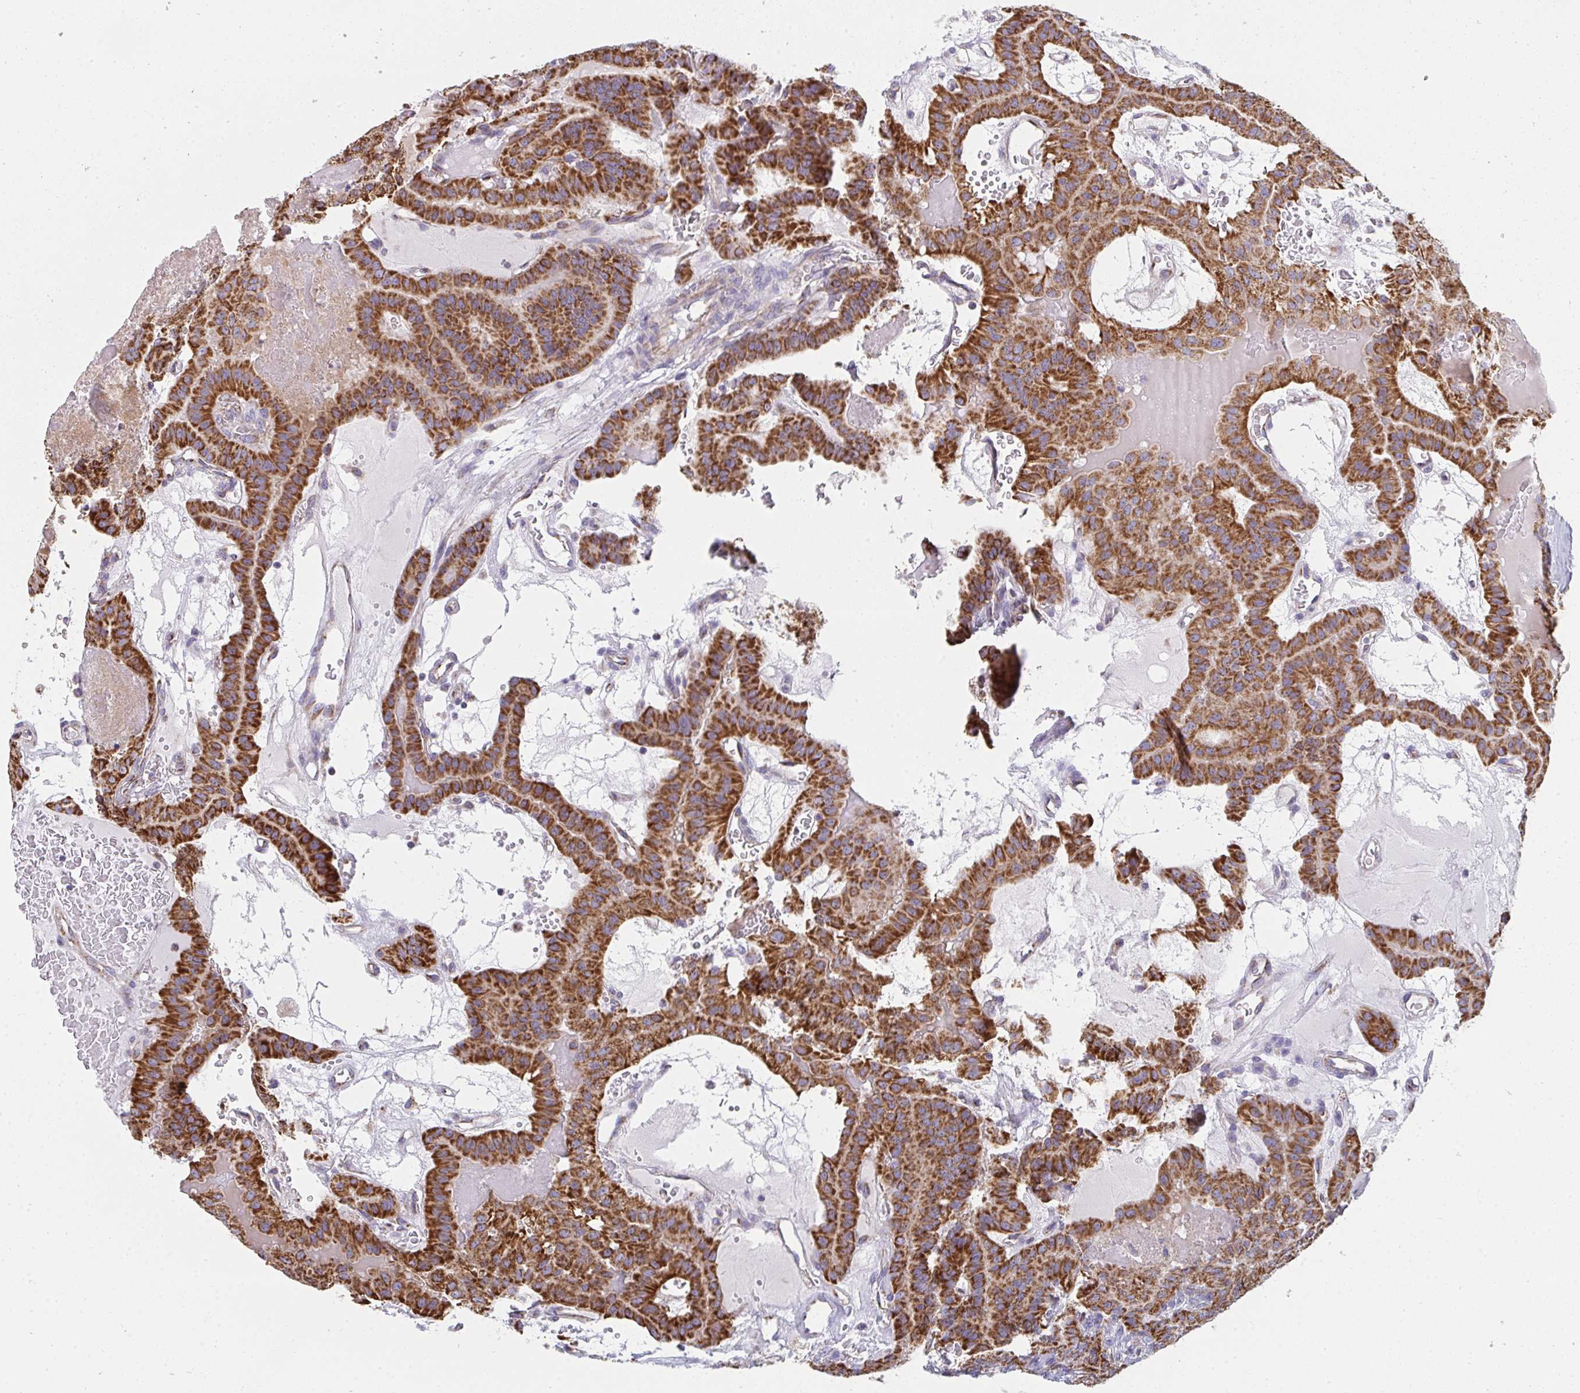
{"staining": {"intensity": "strong", "quantity": ">75%", "location": "cytoplasmic/membranous"}, "tissue": "thyroid cancer", "cell_type": "Tumor cells", "image_type": "cancer", "snomed": [{"axis": "morphology", "description": "Papillary adenocarcinoma, NOS"}, {"axis": "topography", "description": "Thyroid gland"}], "caption": "High-power microscopy captured an immunohistochemistry histopathology image of thyroid cancer (papillary adenocarcinoma), revealing strong cytoplasmic/membranous expression in about >75% of tumor cells.", "gene": "FAHD1", "patient": {"sex": "male", "age": 87}}